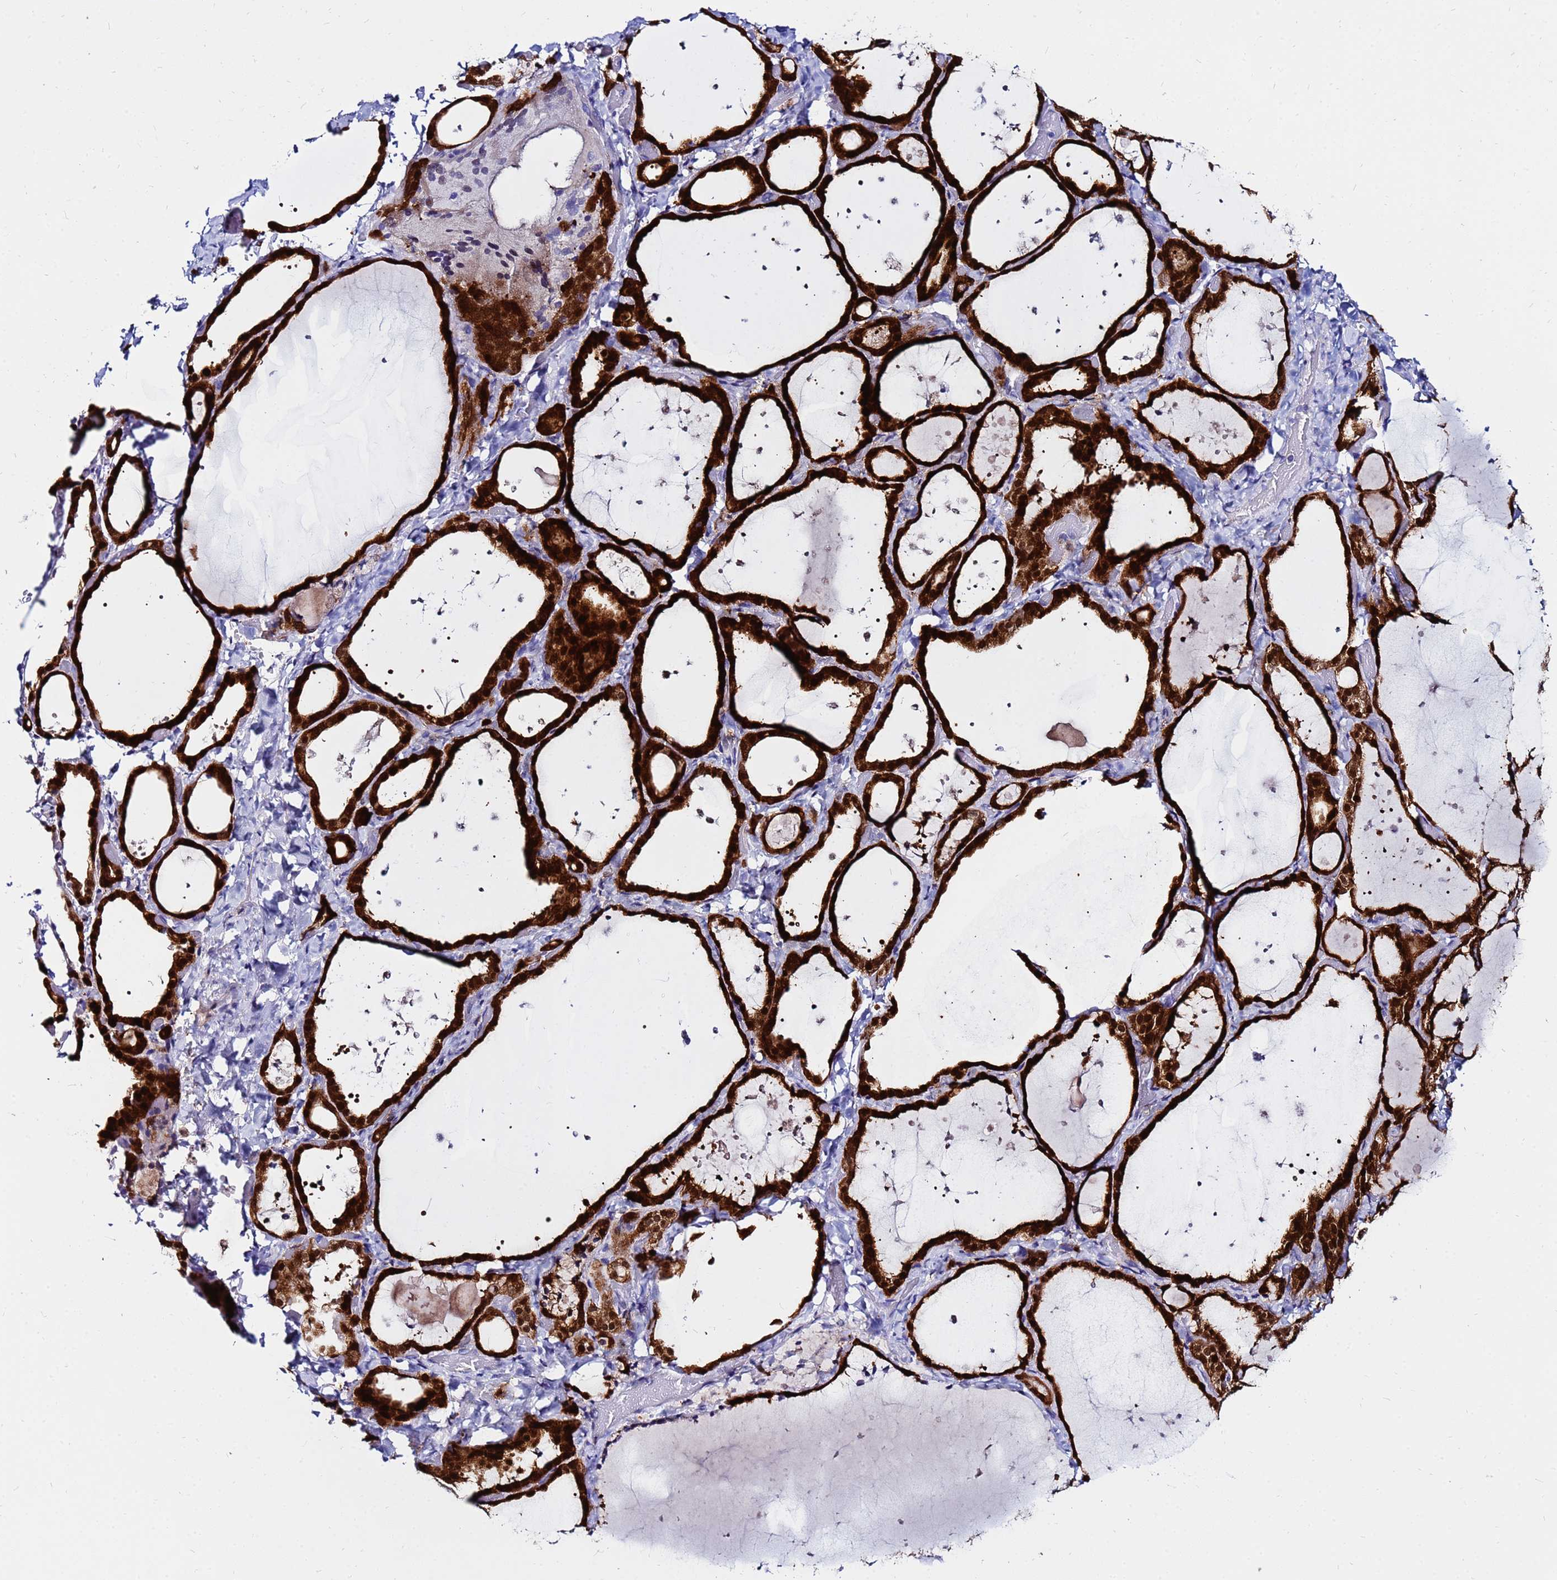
{"staining": {"intensity": "strong", "quantity": ">75%", "location": "cytoplasmic/membranous,nuclear"}, "tissue": "thyroid gland", "cell_type": "Glandular cells", "image_type": "normal", "snomed": [{"axis": "morphology", "description": "Normal tissue, NOS"}, {"axis": "topography", "description": "Thyroid gland"}], "caption": "Thyroid gland stained for a protein demonstrates strong cytoplasmic/membranous,nuclear positivity in glandular cells. (Brightfield microscopy of DAB IHC at high magnification).", "gene": "PPP1R14C", "patient": {"sex": "female", "age": 44}}